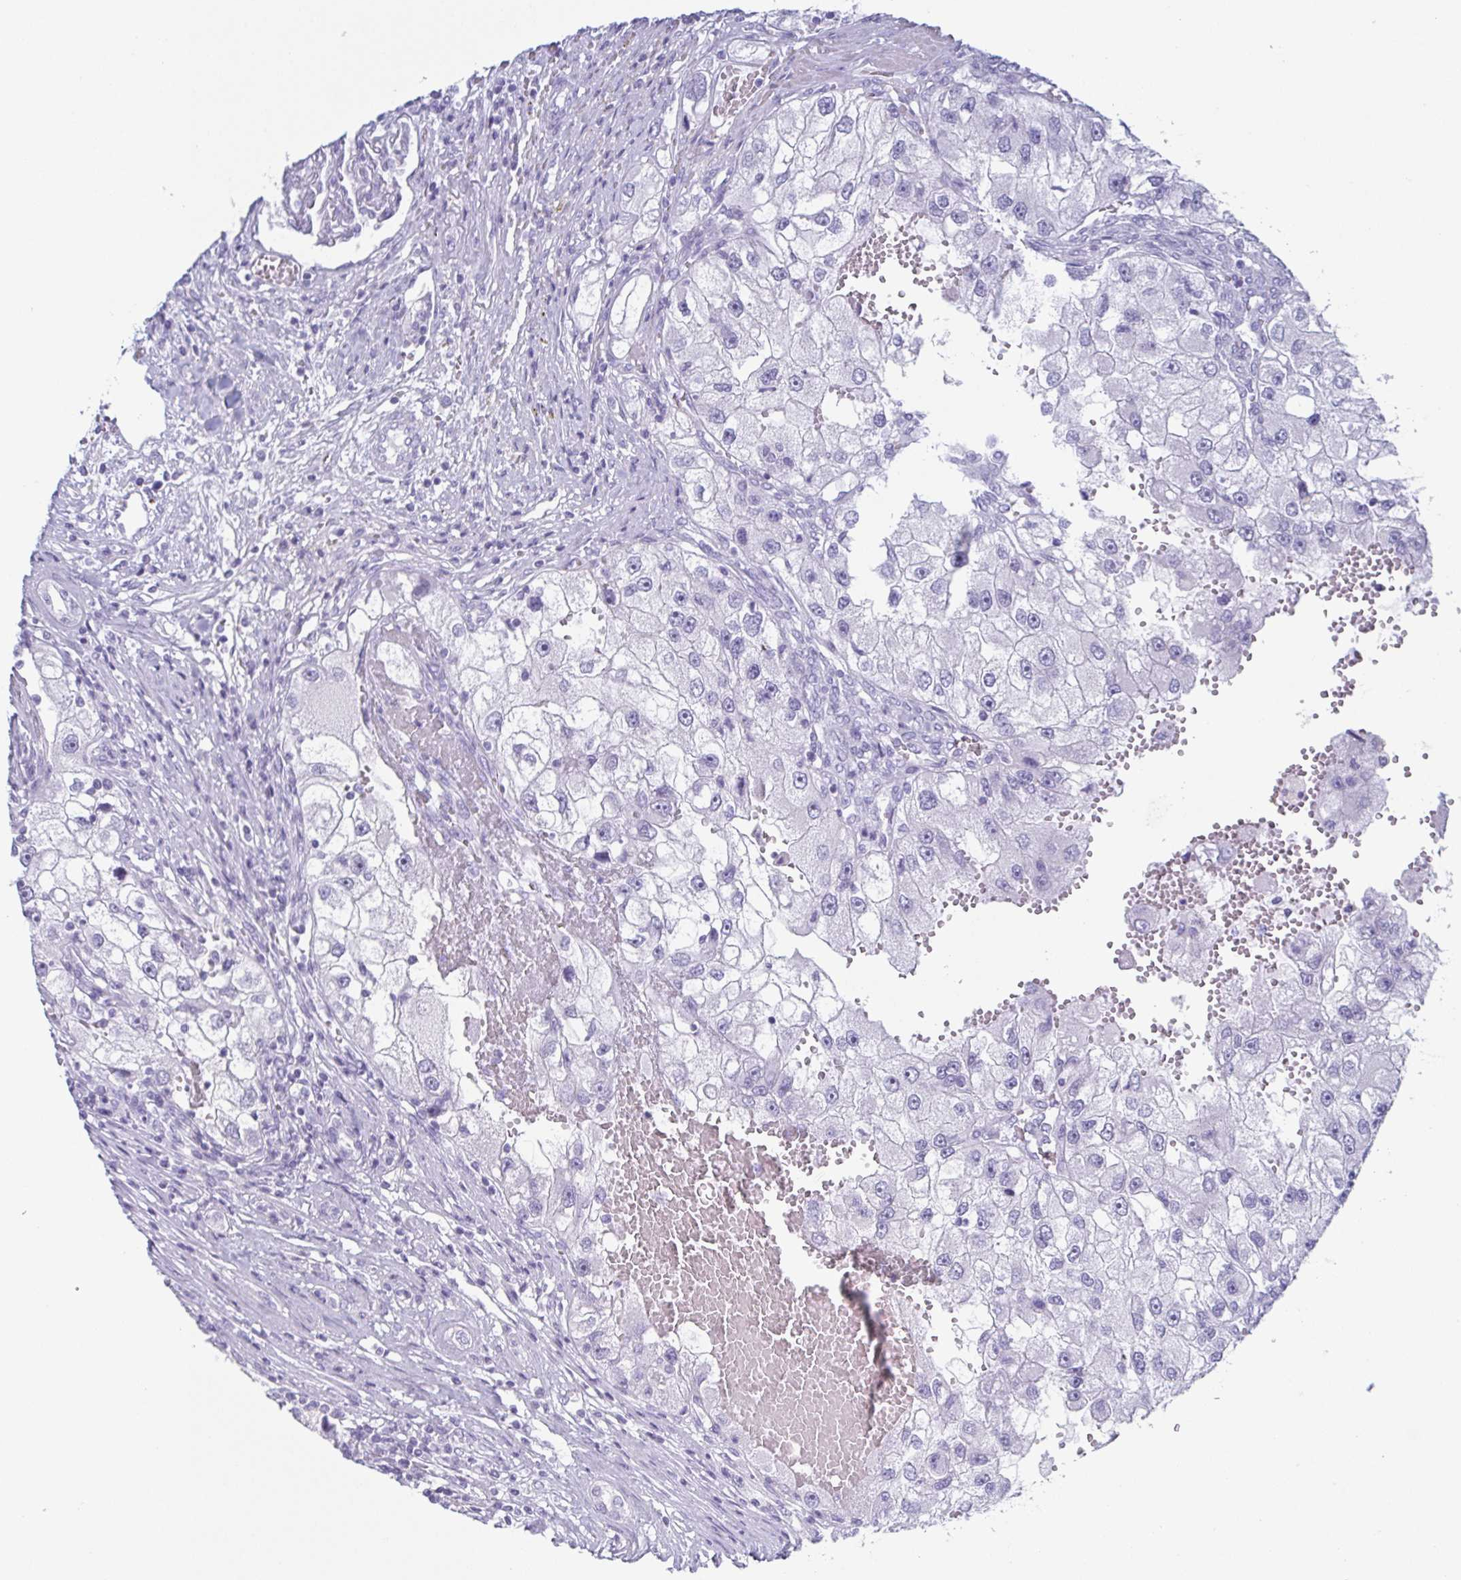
{"staining": {"intensity": "negative", "quantity": "none", "location": "none"}, "tissue": "renal cancer", "cell_type": "Tumor cells", "image_type": "cancer", "snomed": [{"axis": "morphology", "description": "Adenocarcinoma, NOS"}, {"axis": "topography", "description": "Kidney"}], "caption": "Renal cancer was stained to show a protein in brown. There is no significant expression in tumor cells.", "gene": "ZG16B", "patient": {"sex": "male", "age": 63}}